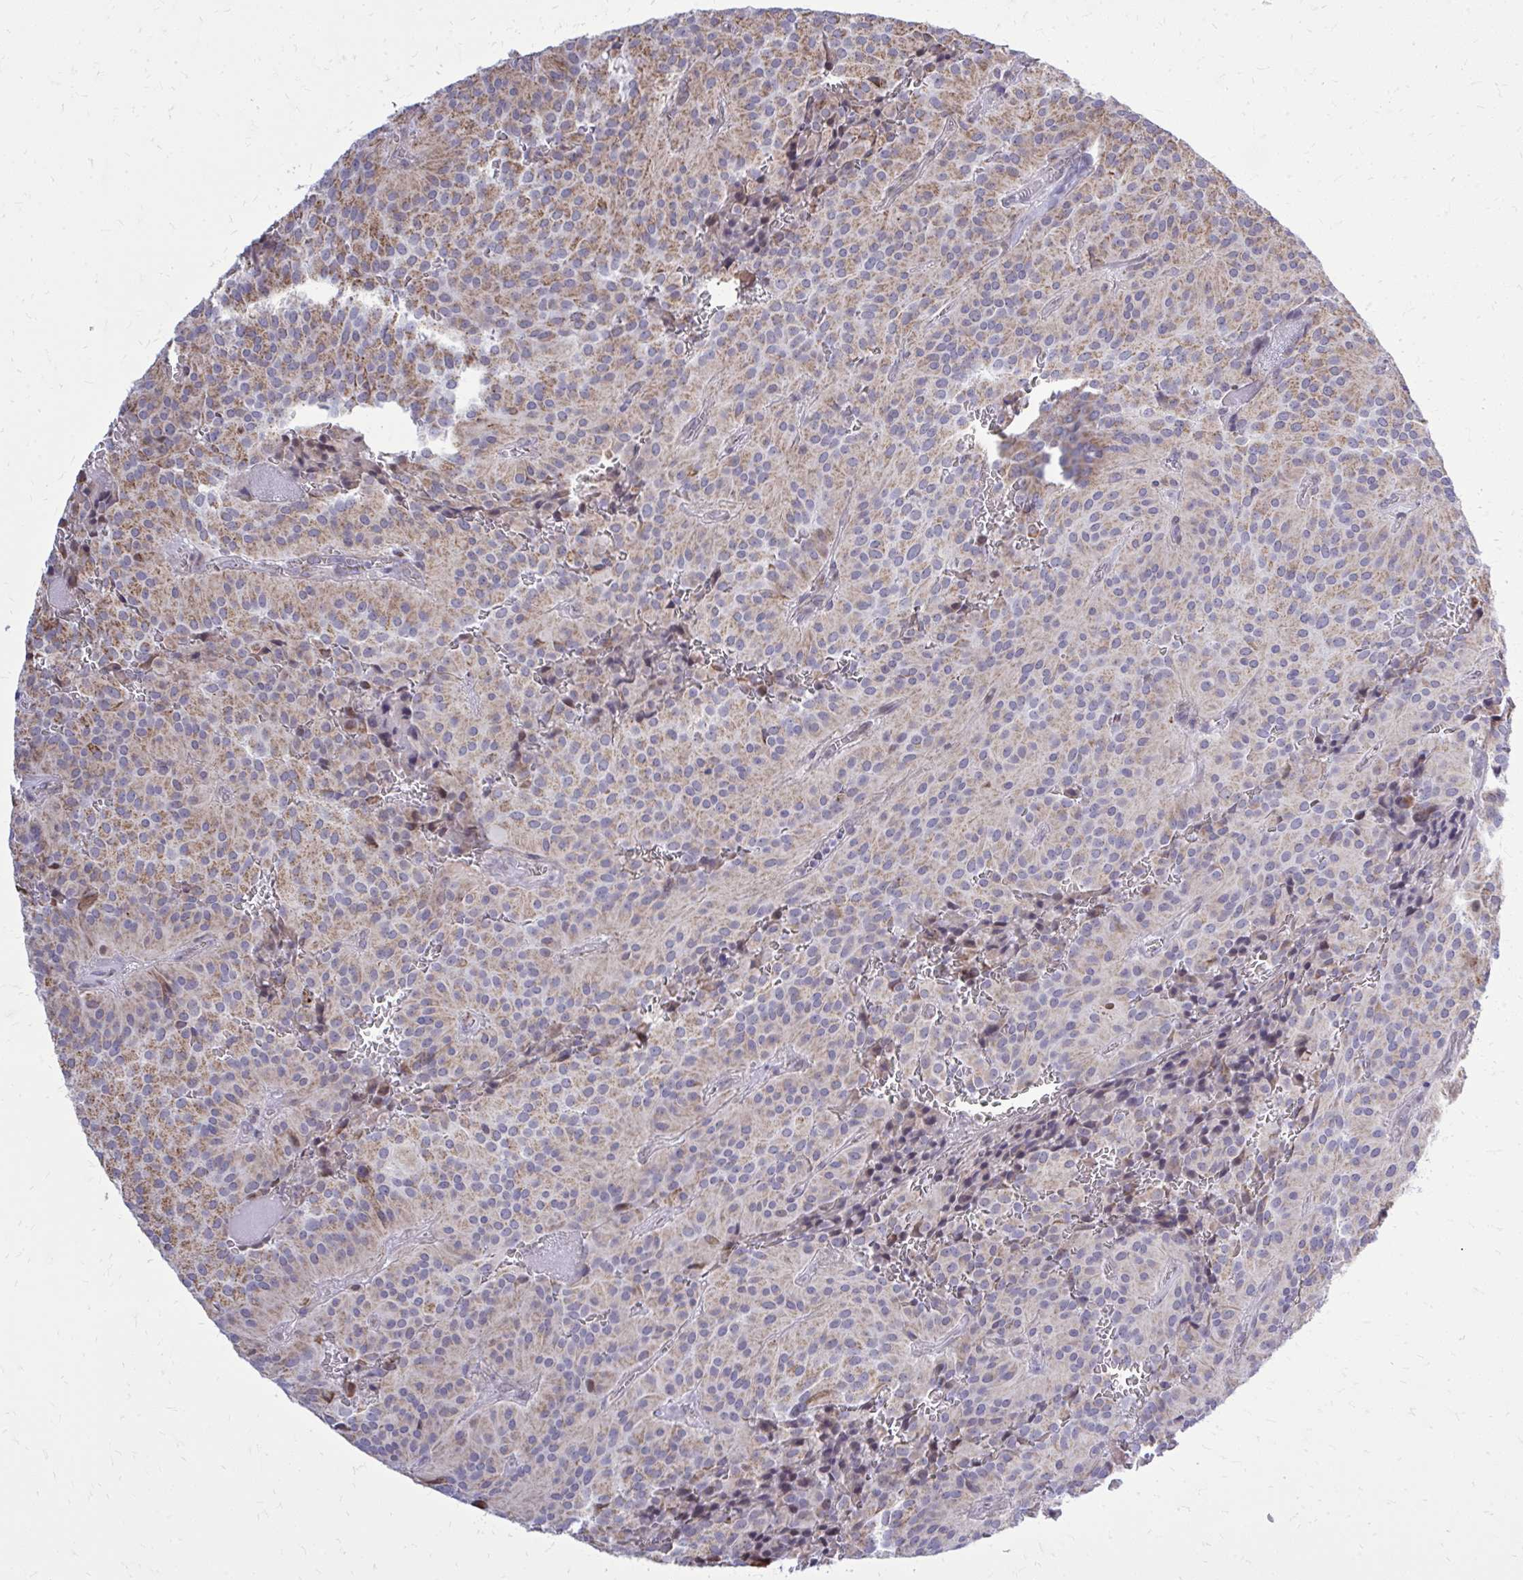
{"staining": {"intensity": "moderate", "quantity": "25%-75%", "location": "cytoplasmic/membranous"}, "tissue": "glioma", "cell_type": "Tumor cells", "image_type": "cancer", "snomed": [{"axis": "morphology", "description": "Glioma, malignant, Low grade"}, {"axis": "topography", "description": "Brain"}], "caption": "Human malignant glioma (low-grade) stained with a brown dye exhibits moderate cytoplasmic/membranous positive positivity in about 25%-75% of tumor cells.", "gene": "ZNF362", "patient": {"sex": "male", "age": 42}}